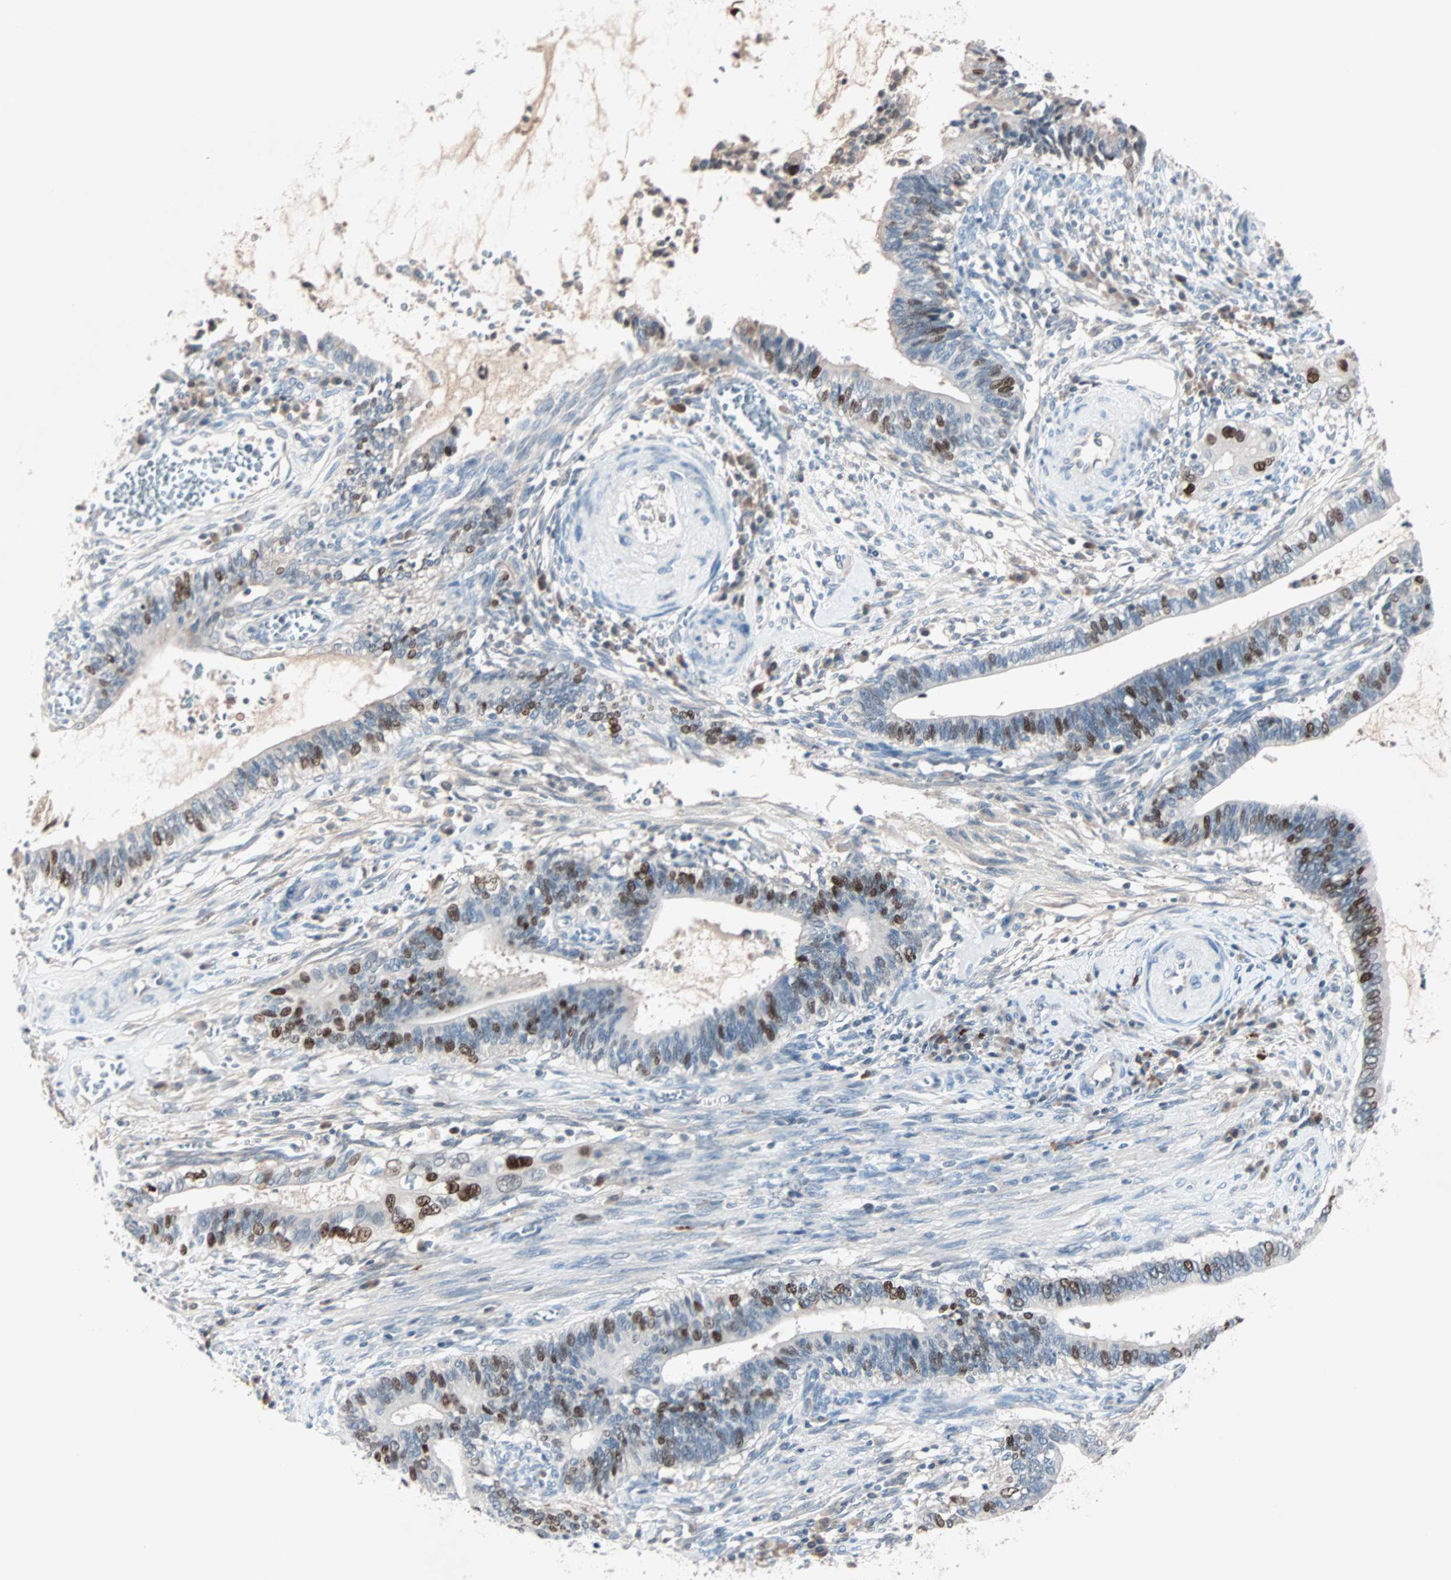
{"staining": {"intensity": "strong", "quantity": "<25%", "location": "nuclear"}, "tissue": "cervical cancer", "cell_type": "Tumor cells", "image_type": "cancer", "snomed": [{"axis": "morphology", "description": "Adenocarcinoma, NOS"}, {"axis": "topography", "description": "Cervix"}], "caption": "A brown stain shows strong nuclear staining of a protein in human cervical cancer (adenocarcinoma) tumor cells.", "gene": "CCNE2", "patient": {"sex": "female", "age": 44}}